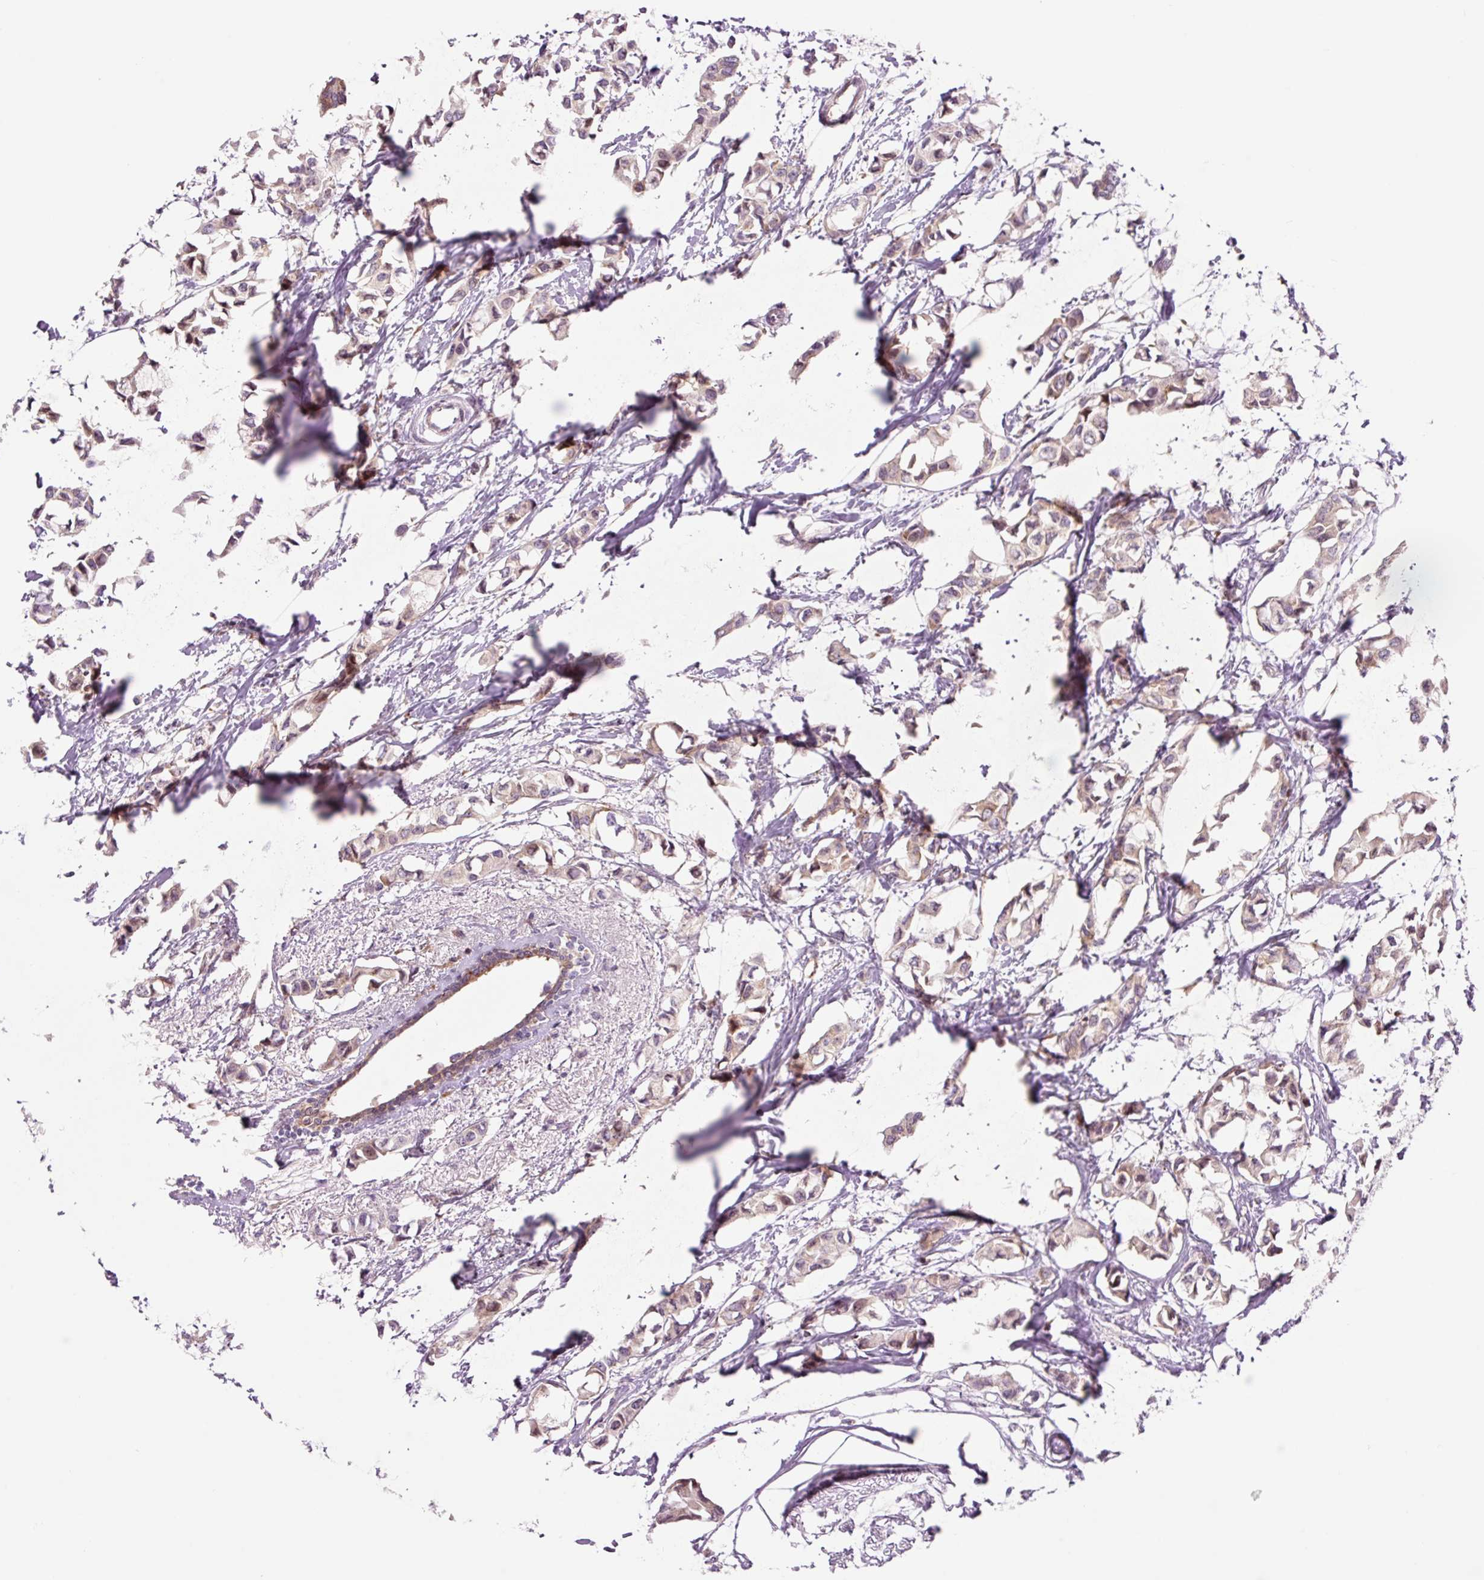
{"staining": {"intensity": "weak", "quantity": ">75%", "location": "cytoplasmic/membranous"}, "tissue": "breast cancer", "cell_type": "Tumor cells", "image_type": "cancer", "snomed": [{"axis": "morphology", "description": "Duct carcinoma"}, {"axis": "topography", "description": "Breast"}], "caption": "Weak cytoplasmic/membranous protein expression is identified in approximately >75% of tumor cells in breast cancer (intraductal carcinoma). The staining is performed using DAB brown chromogen to label protein expression. The nuclei are counter-stained blue using hematoxylin.", "gene": "RPL41", "patient": {"sex": "female", "age": 73}}